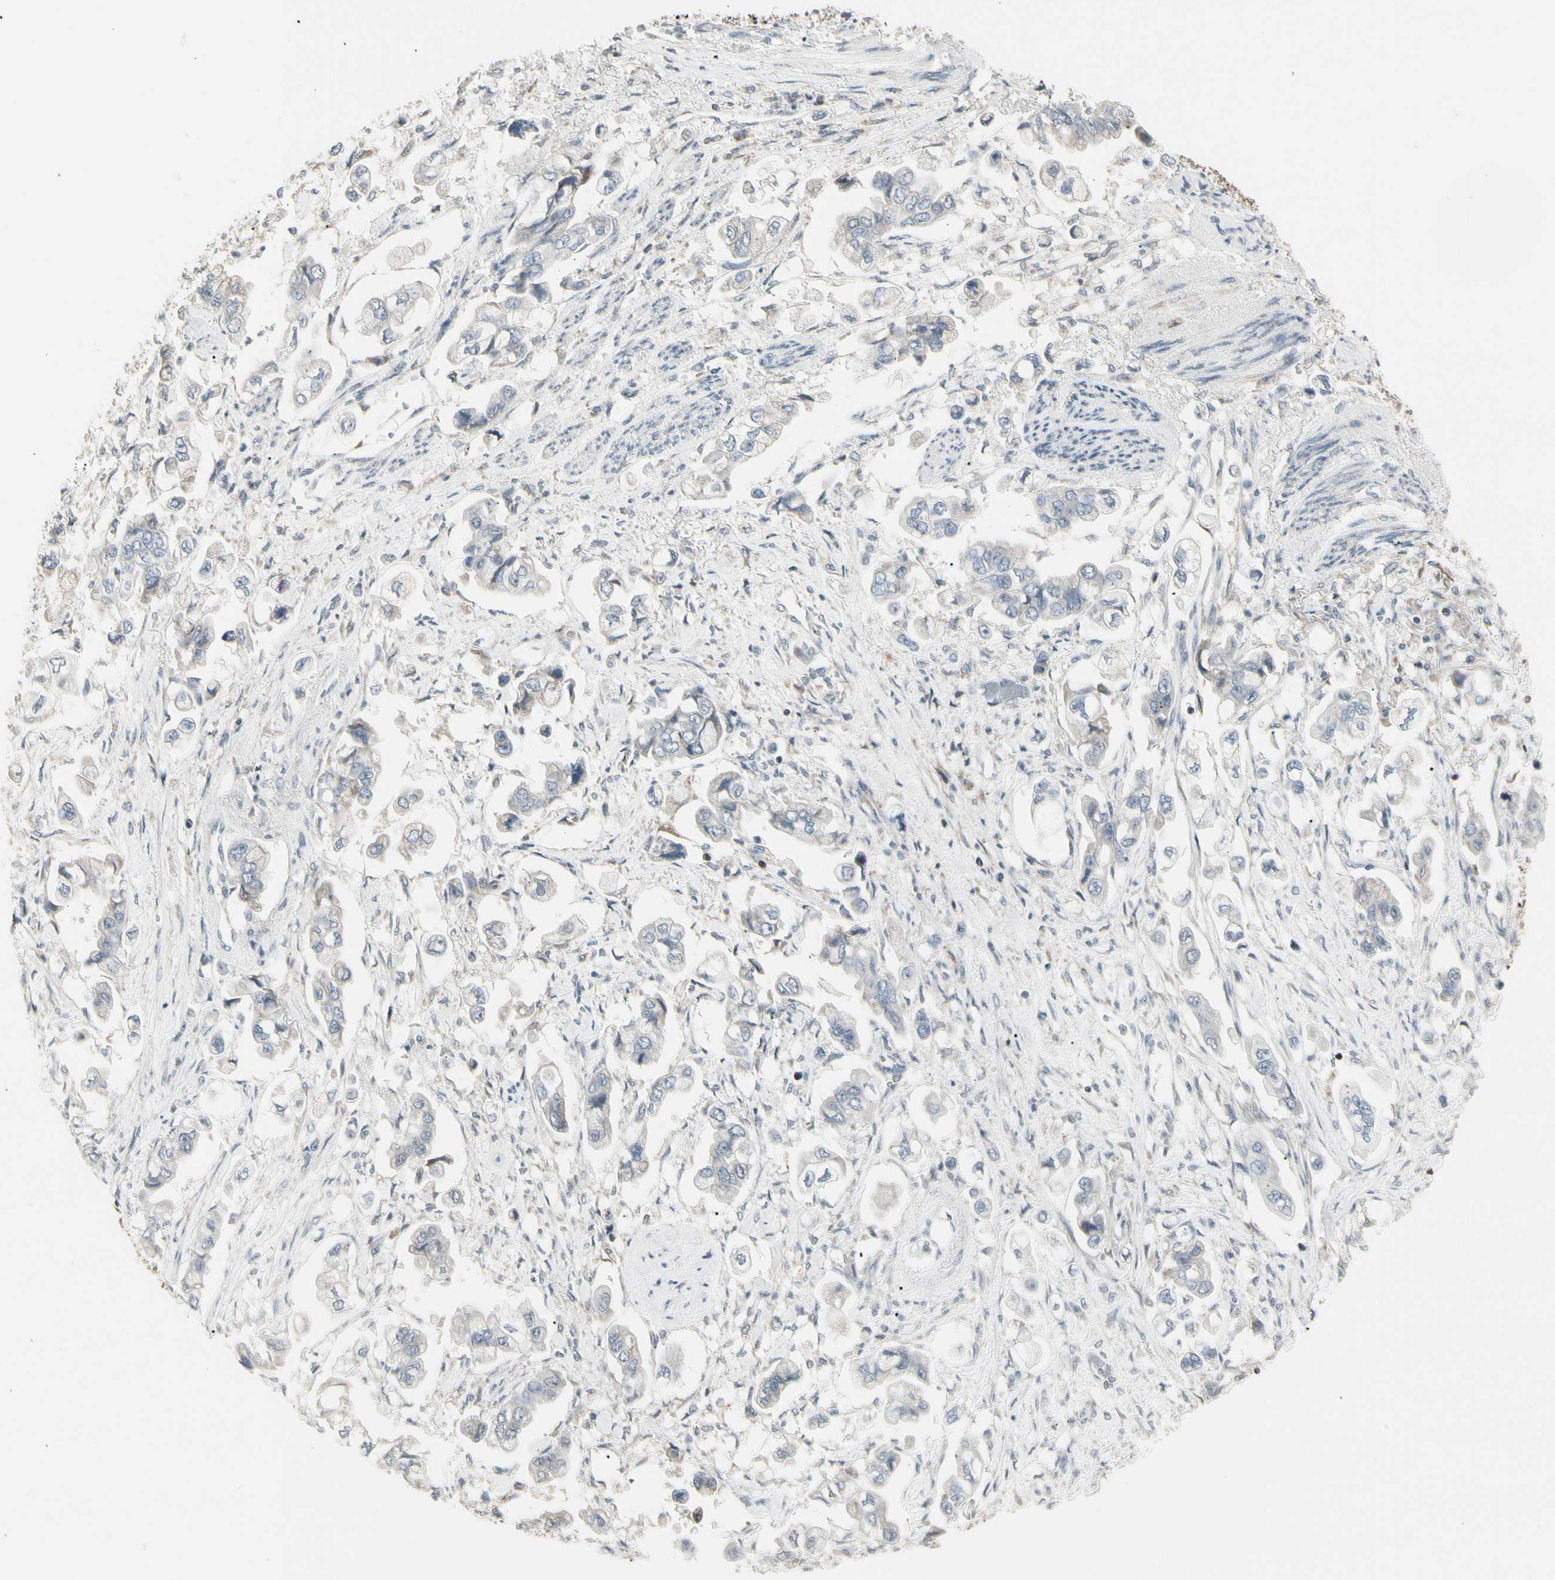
{"staining": {"intensity": "negative", "quantity": "none", "location": "none"}, "tissue": "stomach cancer", "cell_type": "Tumor cells", "image_type": "cancer", "snomed": [{"axis": "morphology", "description": "Adenocarcinoma, NOS"}, {"axis": "topography", "description": "Stomach"}], "caption": "DAB immunohistochemical staining of human stomach adenocarcinoma demonstrates no significant expression in tumor cells. (DAB (3,3'-diaminobenzidine) immunohistochemistry (IHC) visualized using brightfield microscopy, high magnification).", "gene": "TMEM176A", "patient": {"sex": "male", "age": 62}}